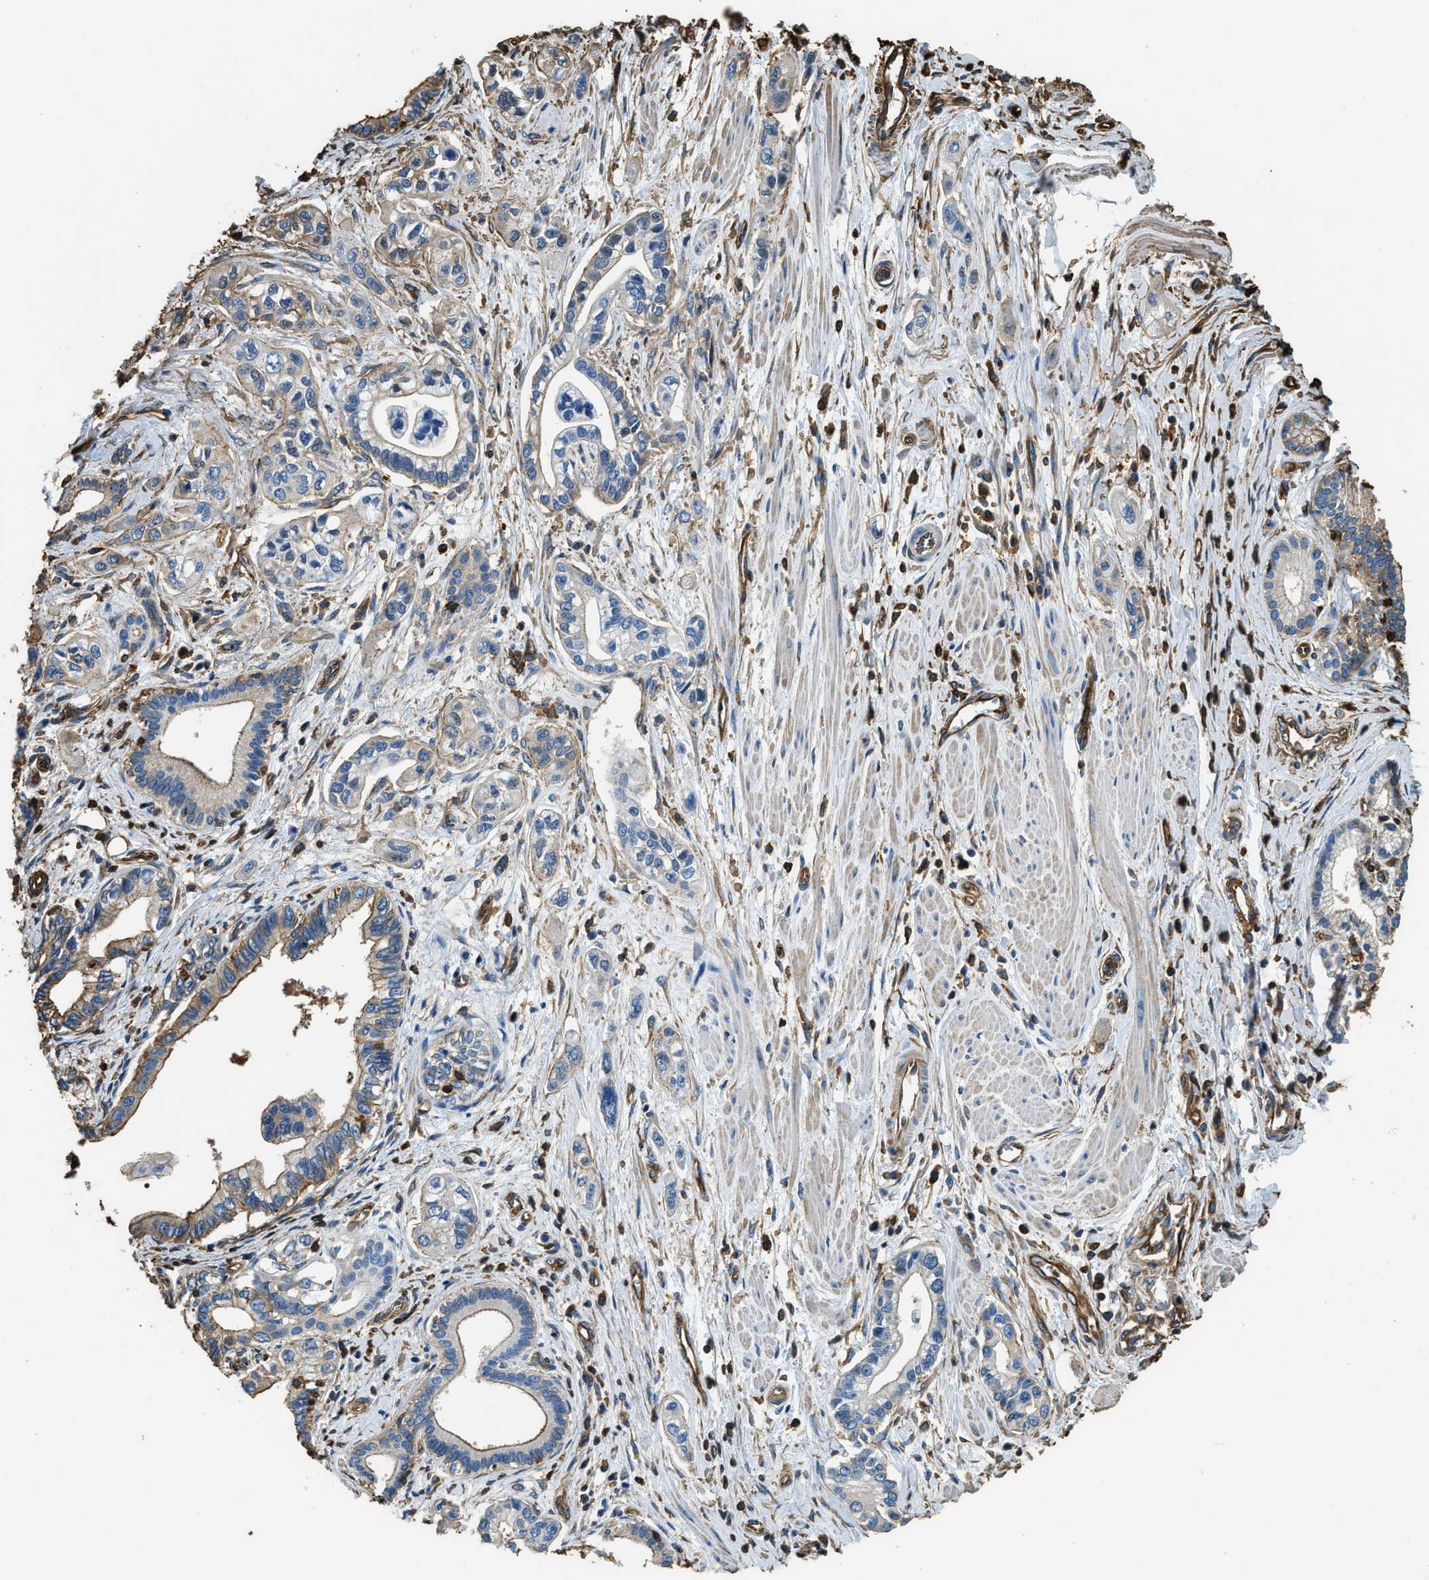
{"staining": {"intensity": "moderate", "quantity": "<25%", "location": "cytoplasmic/membranous"}, "tissue": "pancreatic cancer", "cell_type": "Tumor cells", "image_type": "cancer", "snomed": [{"axis": "morphology", "description": "Adenocarcinoma, NOS"}, {"axis": "topography", "description": "Pancreas"}], "caption": "A micrograph showing moderate cytoplasmic/membranous staining in approximately <25% of tumor cells in pancreatic adenocarcinoma, as visualized by brown immunohistochemical staining.", "gene": "ACCS", "patient": {"sex": "male", "age": 74}}